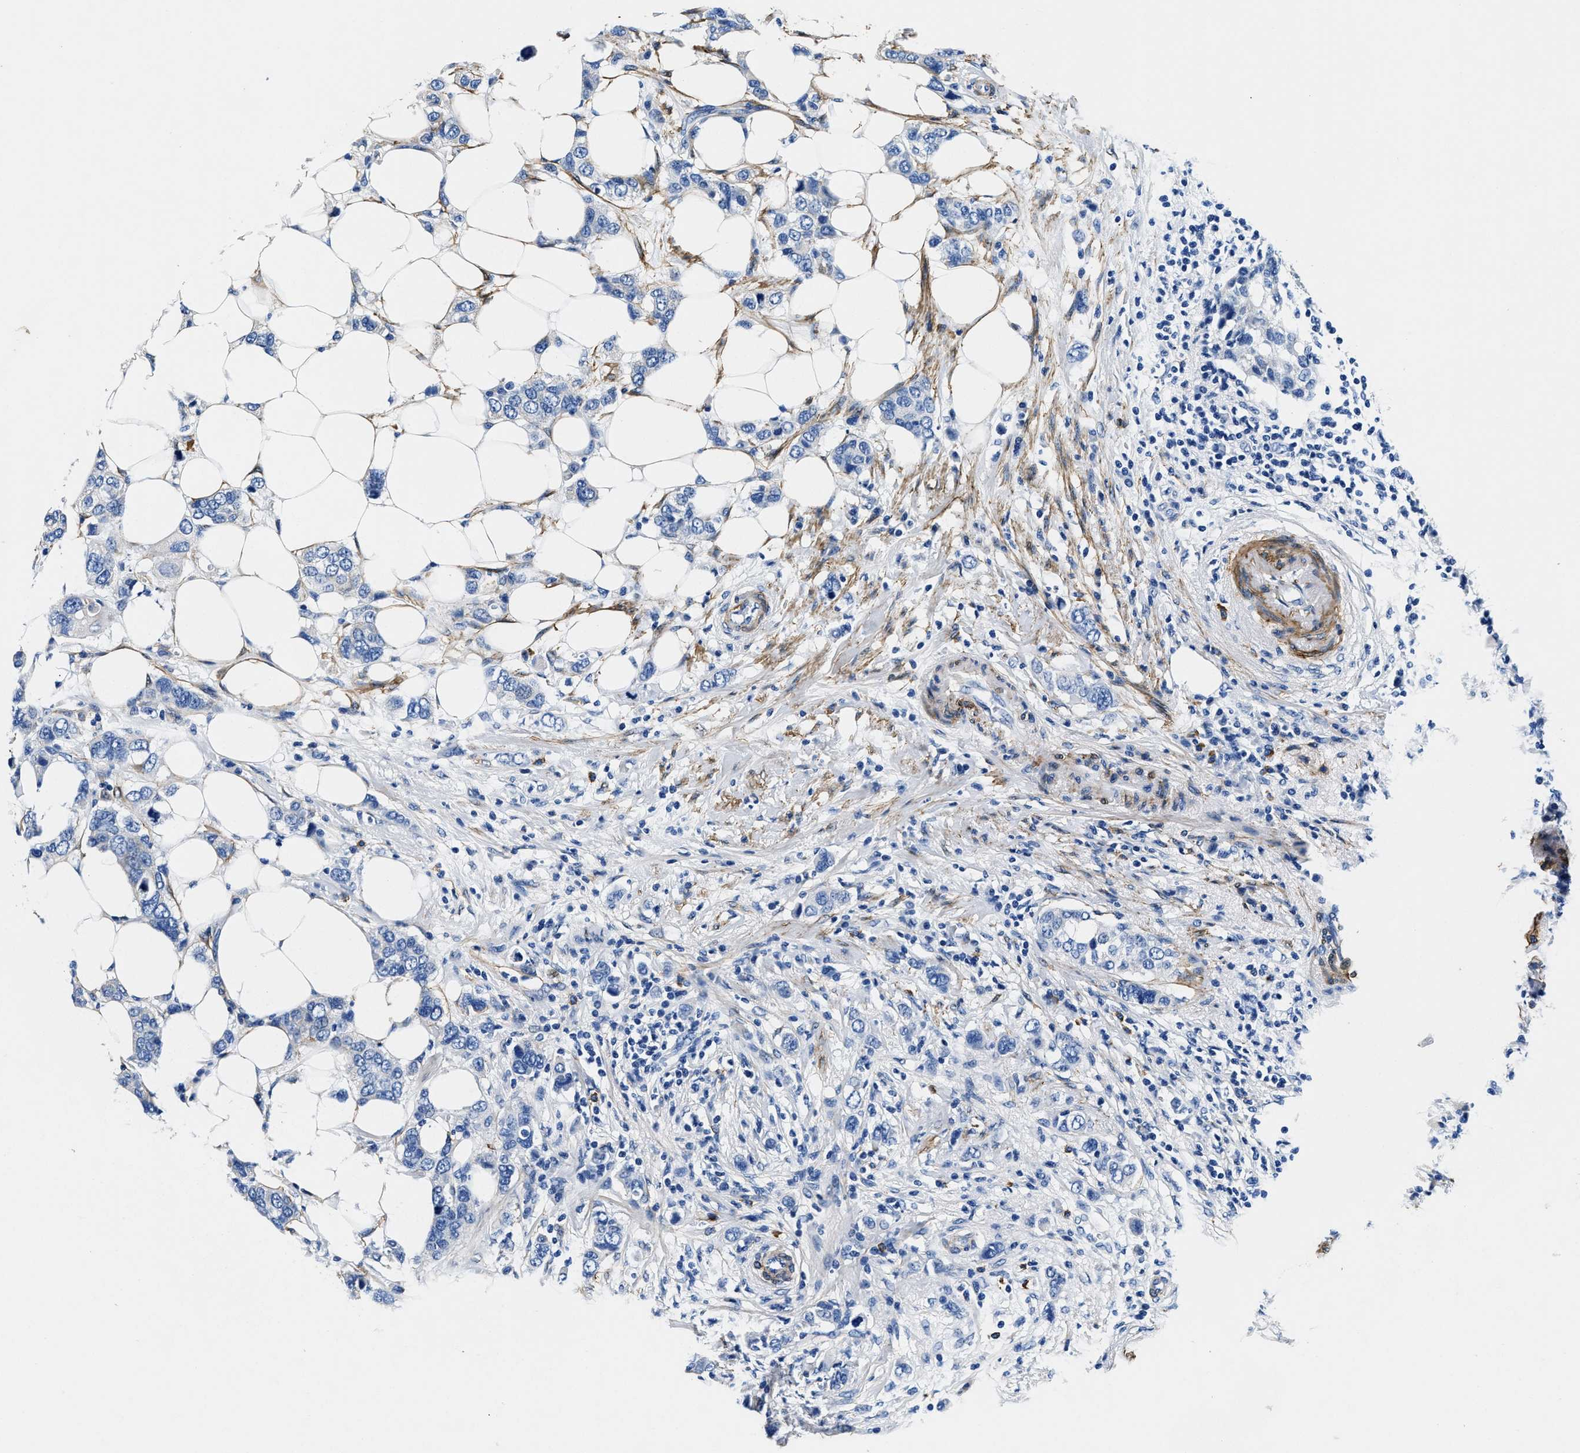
{"staining": {"intensity": "negative", "quantity": "none", "location": "none"}, "tissue": "breast cancer", "cell_type": "Tumor cells", "image_type": "cancer", "snomed": [{"axis": "morphology", "description": "Duct carcinoma"}, {"axis": "topography", "description": "Breast"}], "caption": "Immunohistochemistry of infiltrating ductal carcinoma (breast) exhibits no positivity in tumor cells.", "gene": "TEX261", "patient": {"sex": "female", "age": 50}}